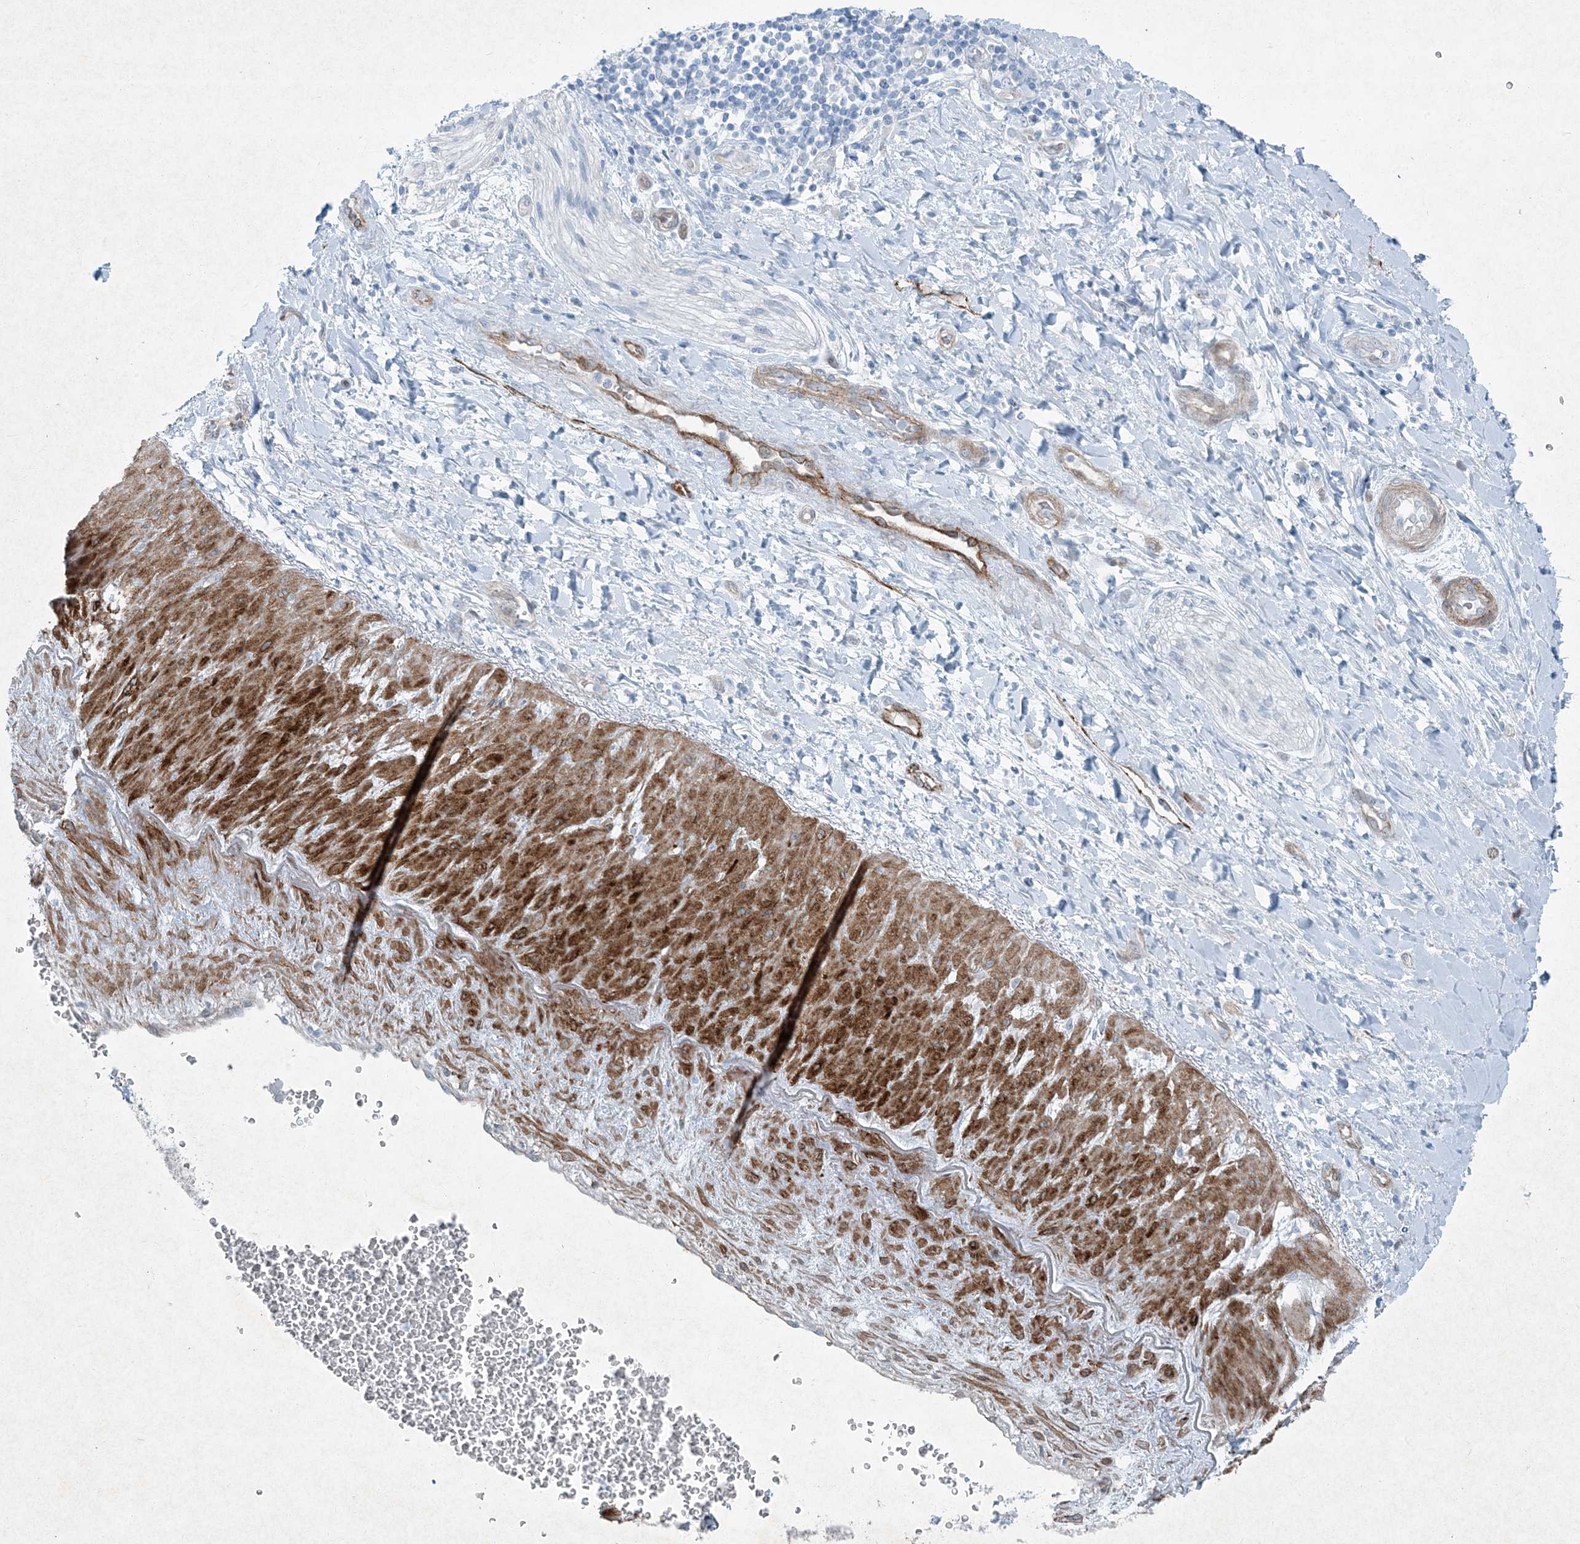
{"staining": {"intensity": "negative", "quantity": "none", "location": "none"}, "tissue": "adipose tissue", "cell_type": "Adipocytes", "image_type": "normal", "snomed": [{"axis": "morphology", "description": "Normal tissue, NOS"}, {"axis": "morphology", "description": "Adenocarcinoma, NOS"}, {"axis": "topography", "description": "Pancreas"}, {"axis": "topography", "description": "Peripheral nerve tissue"}], "caption": "Immunohistochemistry photomicrograph of unremarkable adipose tissue stained for a protein (brown), which shows no expression in adipocytes. The staining is performed using DAB brown chromogen with nuclei counter-stained in using hematoxylin.", "gene": "PGM5", "patient": {"sex": "male", "age": 59}}